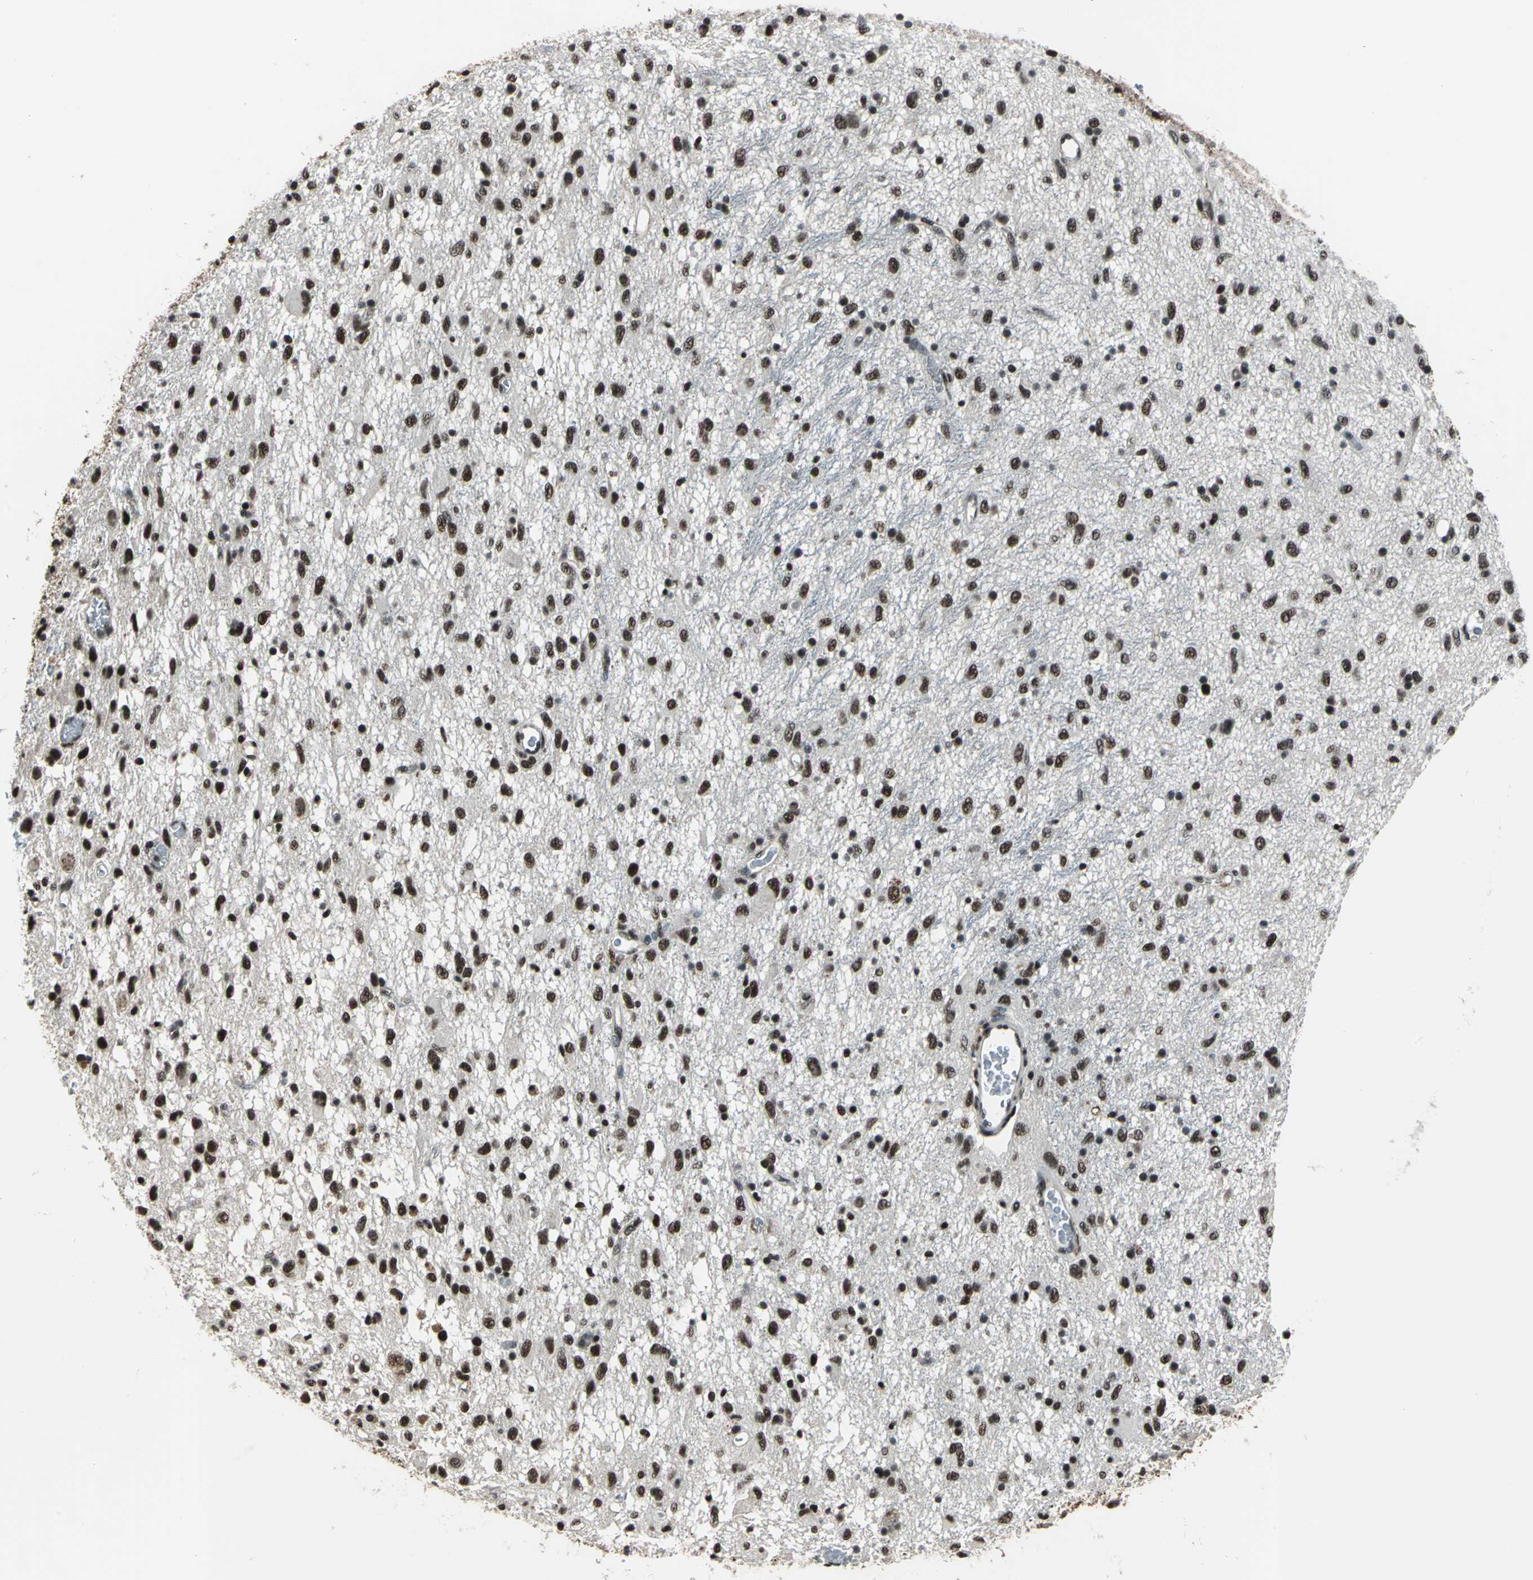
{"staining": {"intensity": "moderate", "quantity": ">75%", "location": "nuclear"}, "tissue": "glioma", "cell_type": "Tumor cells", "image_type": "cancer", "snomed": [{"axis": "morphology", "description": "Glioma, malignant, Low grade"}, {"axis": "topography", "description": "Brain"}], "caption": "DAB immunohistochemical staining of glioma demonstrates moderate nuclear protein positivity in approximately >75% of tumor cells.", "gene": "NR2C2", "patient": {"sex": "male", "age": 77}}